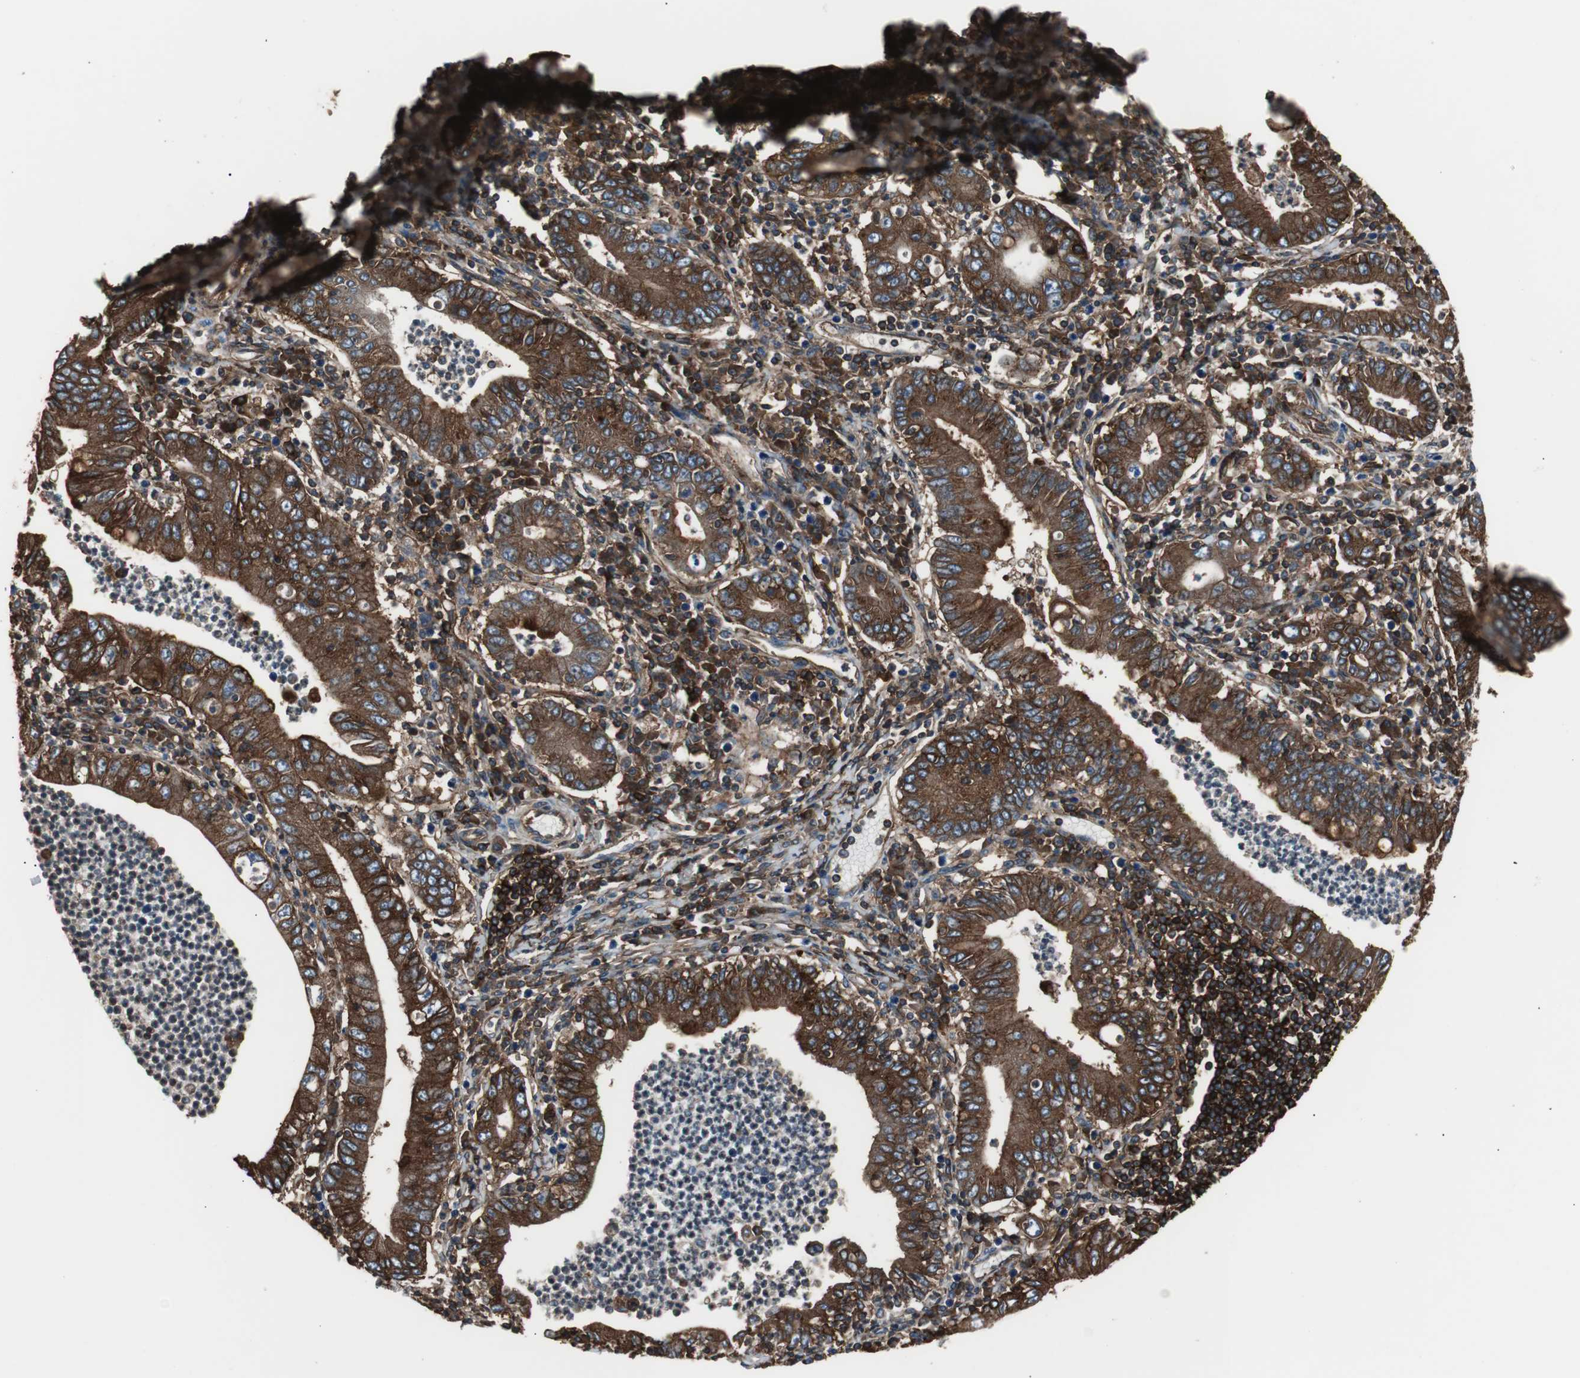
{"staining": {"intensity": "strong", "quantity": ">75%", "location": "cytoplasmic/membranous"}, "tissue": "stomach cancer", "cell_type": "Tumor cells", "image_type": "cancer", "snomed": [{"axis": "morphology", "description": "Normal tissue, NOS"}, {"axis": "morphology", "description": "Adenocarcinoma, NOS"}, {"axis": "topography", "description": "Esophagus"}, {"axis": "topography", "description": "Stomach, upper"}, {"axis": "topography", "description": "Peripheral nerve tissue"}], "caption": "An image of human stomach adenocarcinoma stained for a protein shows strong cytoplasmic/membranous brown staining in tumor cells.", "gene": "B2M", "patient": {"sex": "male", "age": 62}}